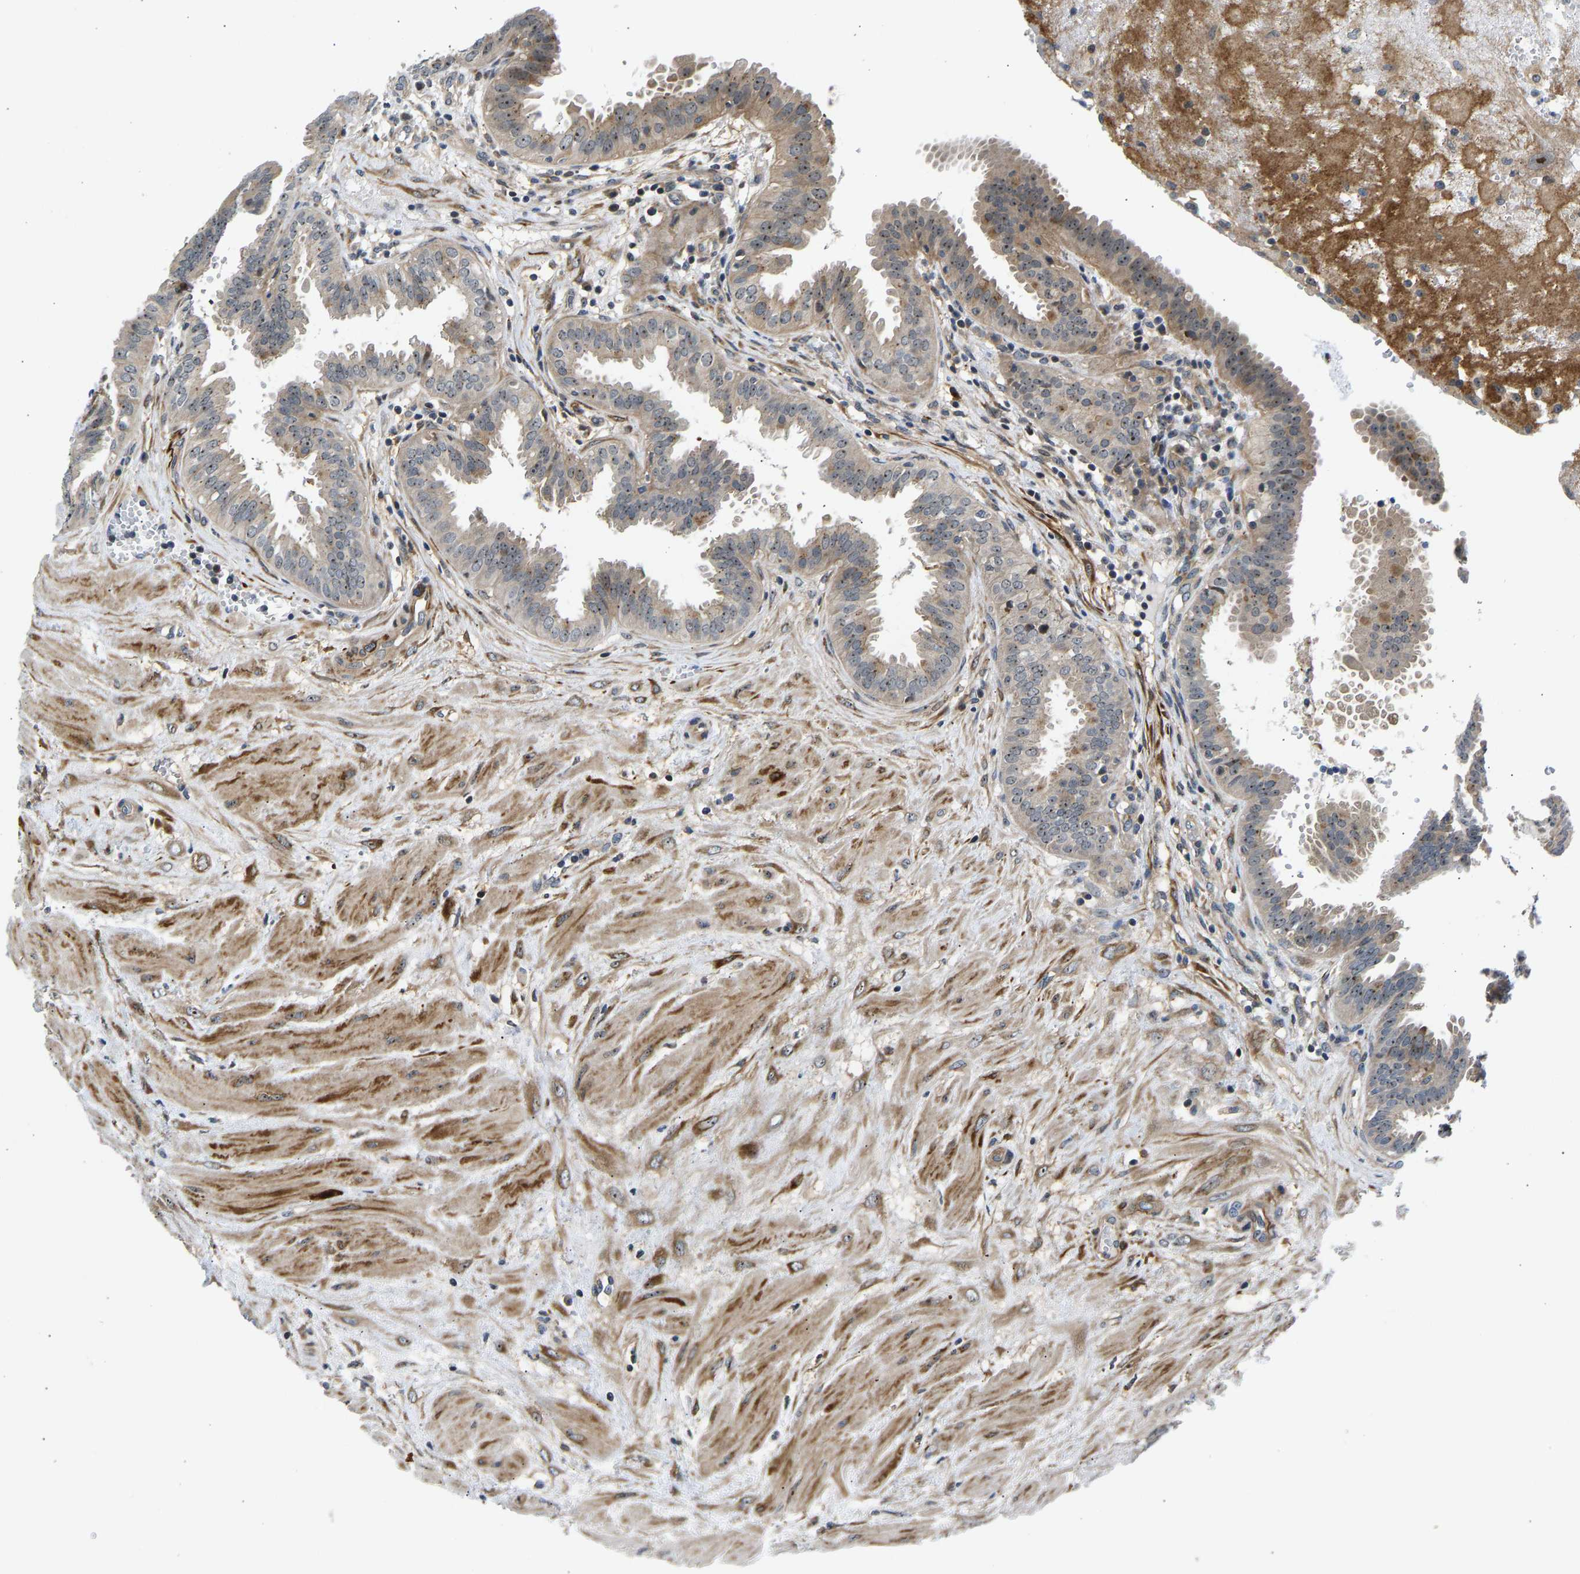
{"staining": {"intensity": "moderate", "quantity": "<25%", "location": "cytoplasmic/membranous,nuclear"}, "tissue": "fallopian tube", "cell_type": "Glandular cells", "image_type": "normal", "snomed": [{"axis": "morphology", "description": "Normal tissue, NOS"}, {"axis": "topography", "description": "Fallopian tube"}, {"axis": "topography", "description": "Placenta"}], "caption": "Immunohistochemical staining of normal fallopian tube demonstrates low levels of moderate cytoplasmic/membranous,nuclear staining in about <25% of glandular cells.", "gene": "RESF1", "patient": {"sex": "female", "age": 32}}